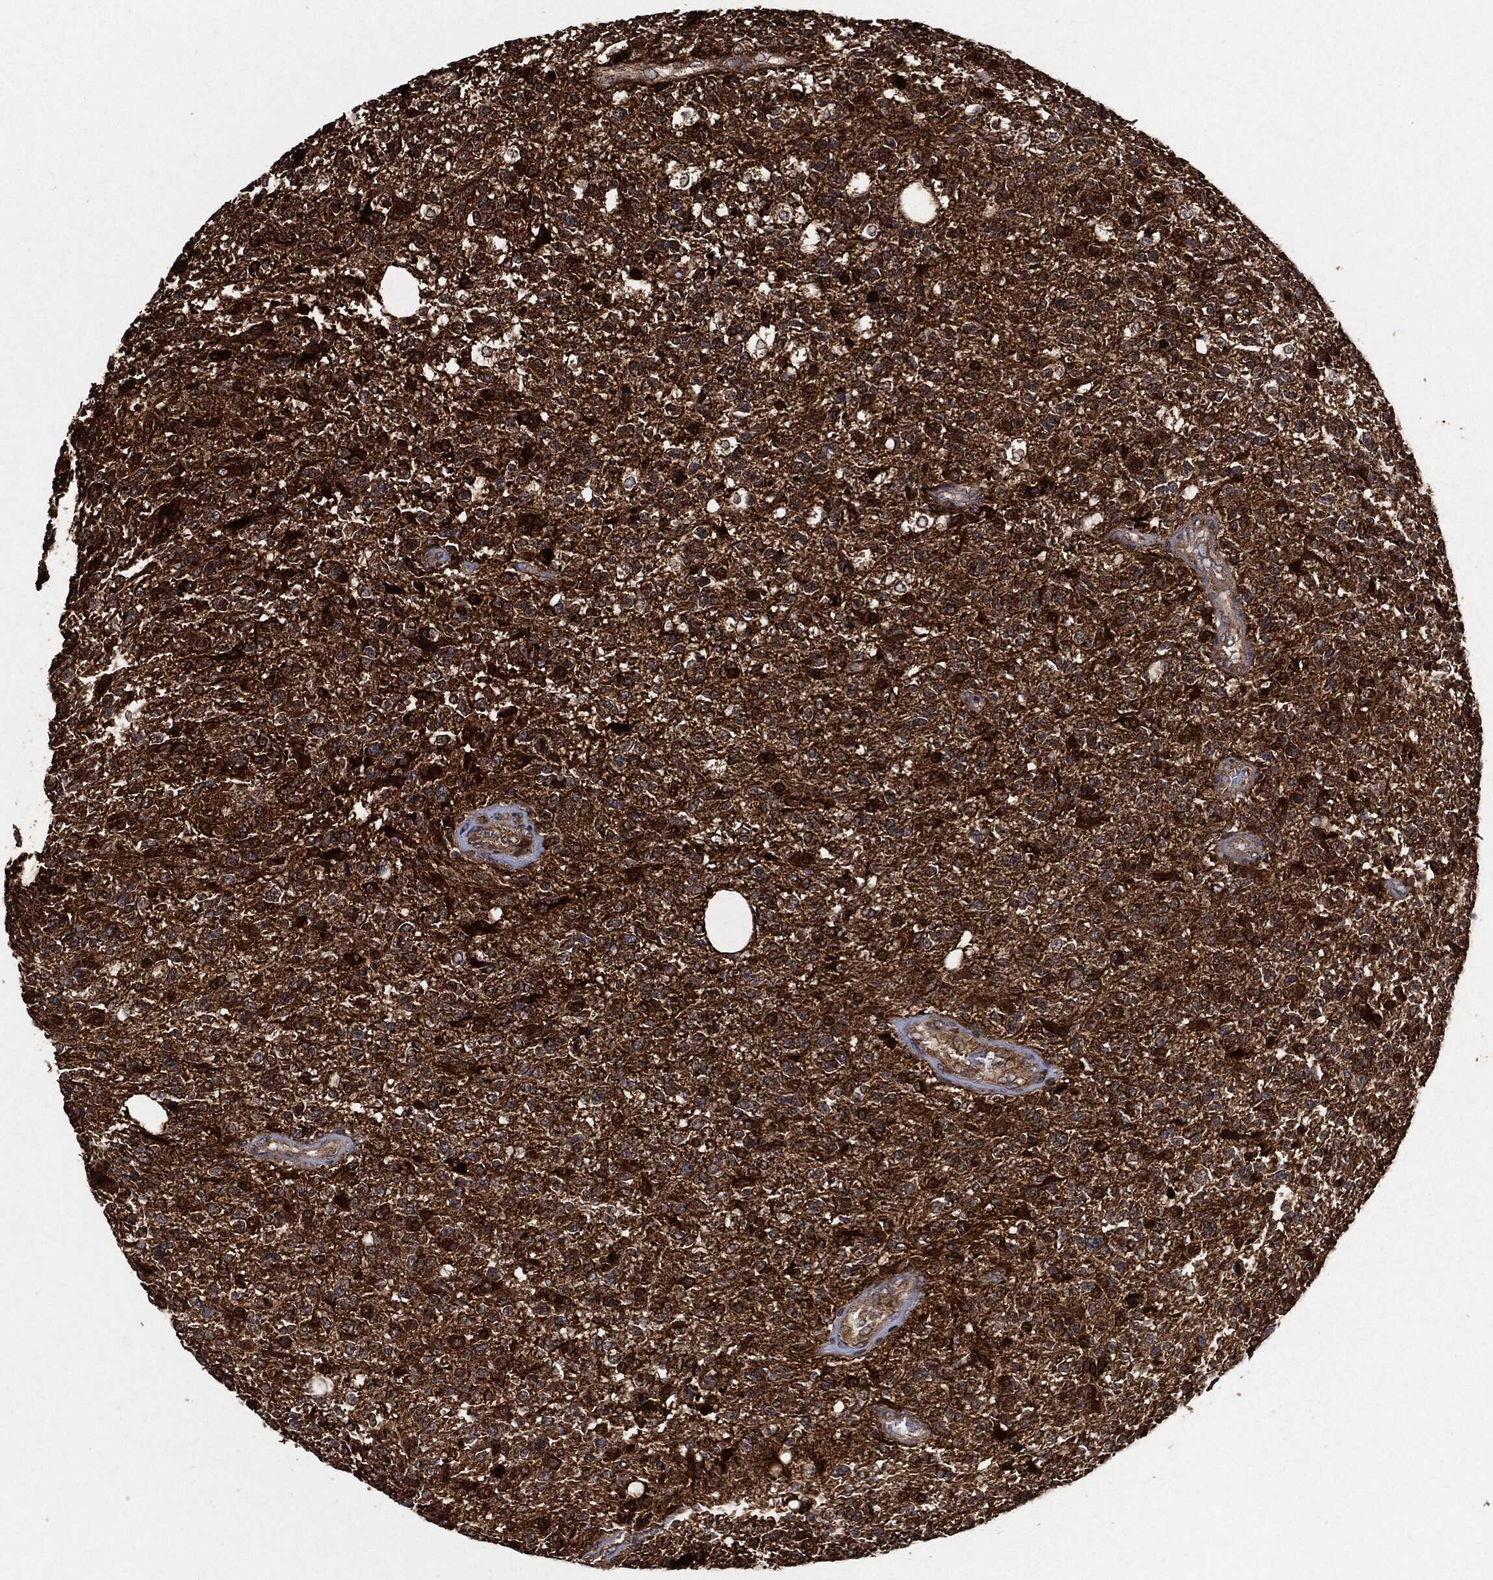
{"staining": {"intensity": "strong", "quantity": "25%-75%", "location": "cytoplasmic/membranous"}, "tissue": "glioma", "cell_type": "Tumor cells", "image_type": "cancer", "snomed": [{"axis": "morphology", "description": "Glioma, malignant, High grade"}, {"axis": "topography", "description": "Brain"}], "caption": "Immunohistochemical staining of human malignant glioma (high-grade) displays high levels of strong cytoplasmic/membranous staining in approximately 25%-75% of tumor cells.", "gene": "BCAR1", "patient": {"sex": "male", "age": 56}}